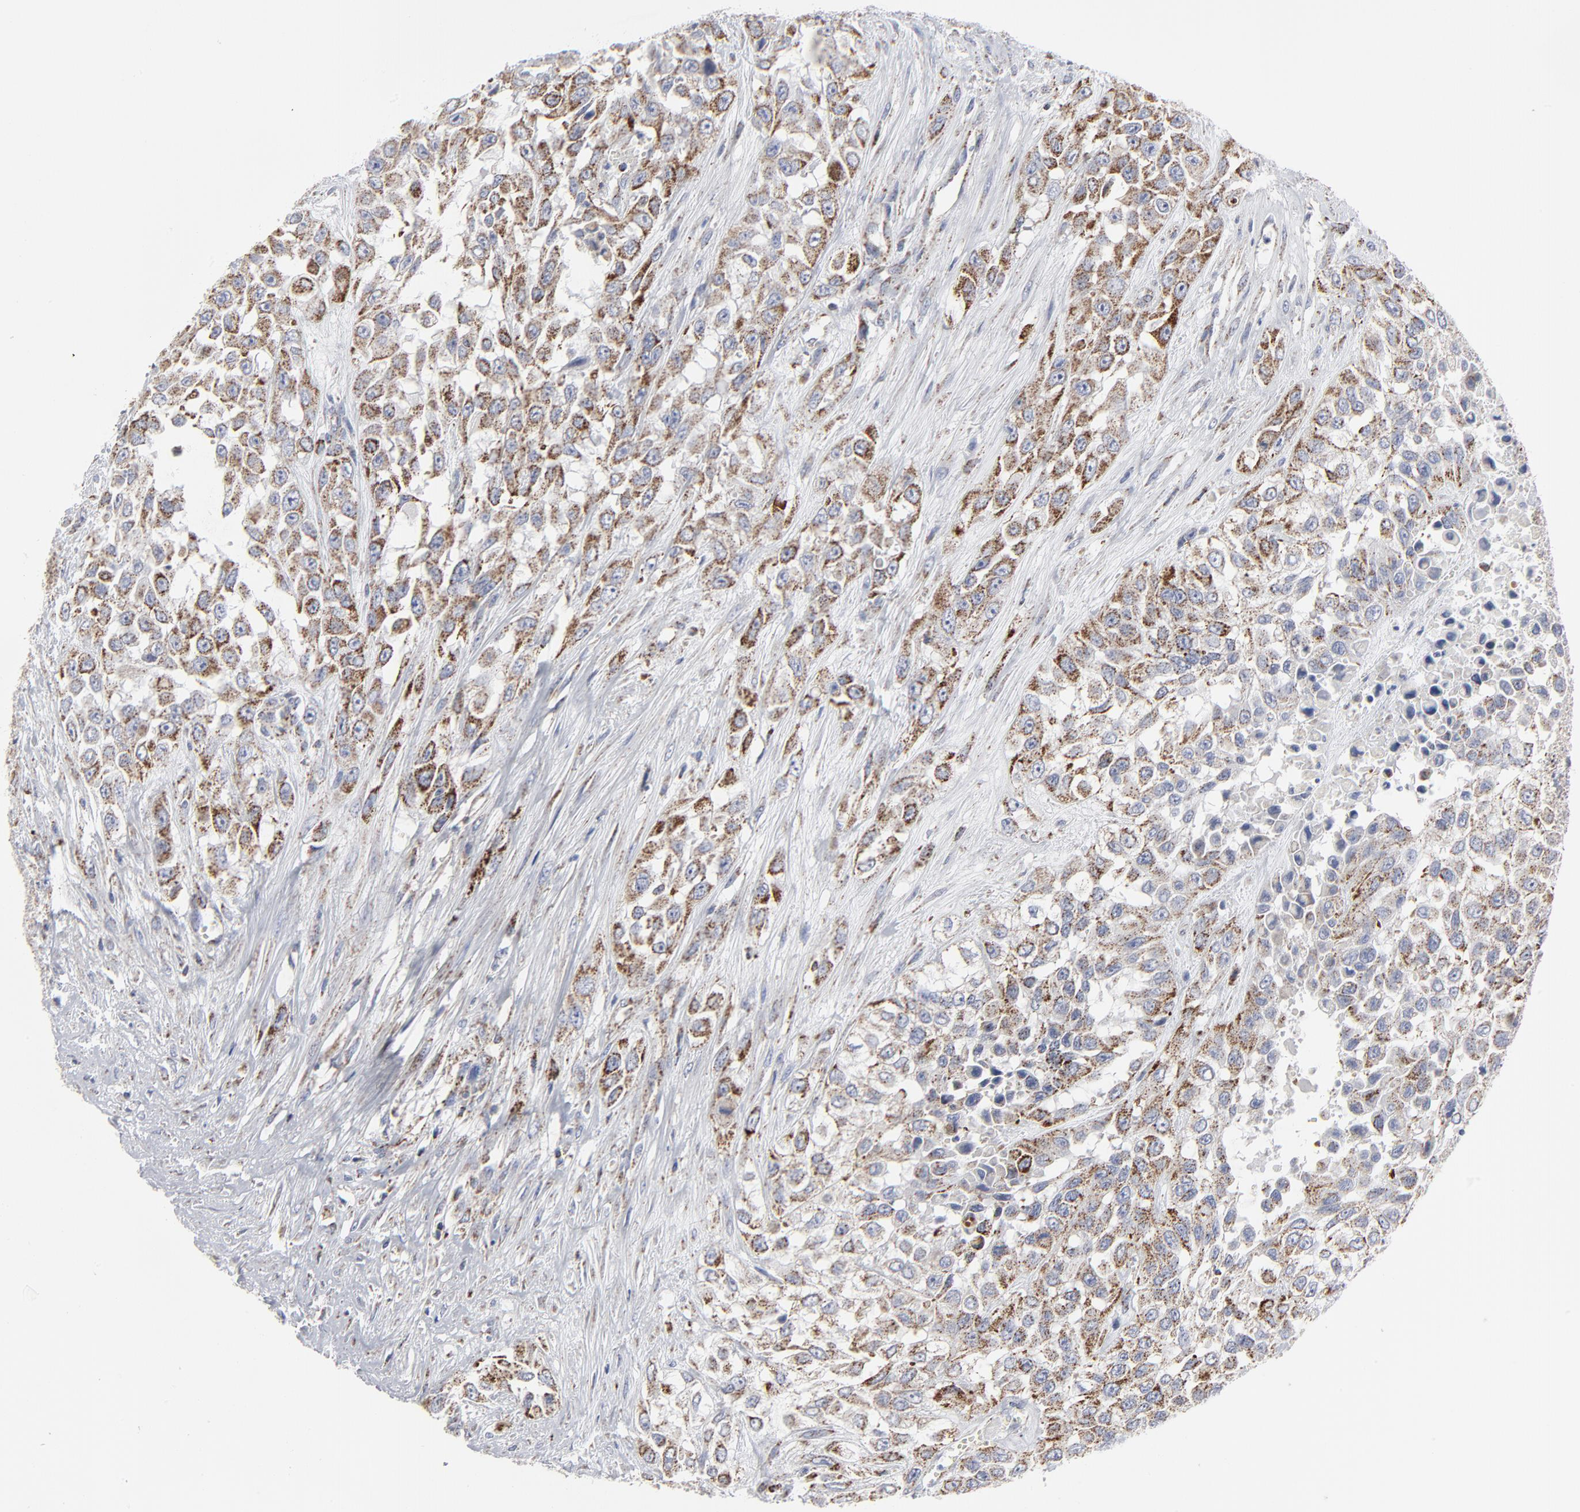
{"staining": {"intensity": "moderate", "quantity": ">75%", "location": "cytoplasmic/membranous"}, "tissue": "urothelial cancer", "cell_type": "Tumor cells", "image_type": "cancer", "snomed": [{"axis": "morphology", "description": "Urothelial carcinoma, High grade"}, {"axis": "topography", "description": "Urinary bladder"}], "caption": "Human high-grade urothelial carcinoma stained with a protein marker reveals moderate staining in tumor cells.", "gene": "TXNRD2", "patient": {"sex": "male", "age": 57}}